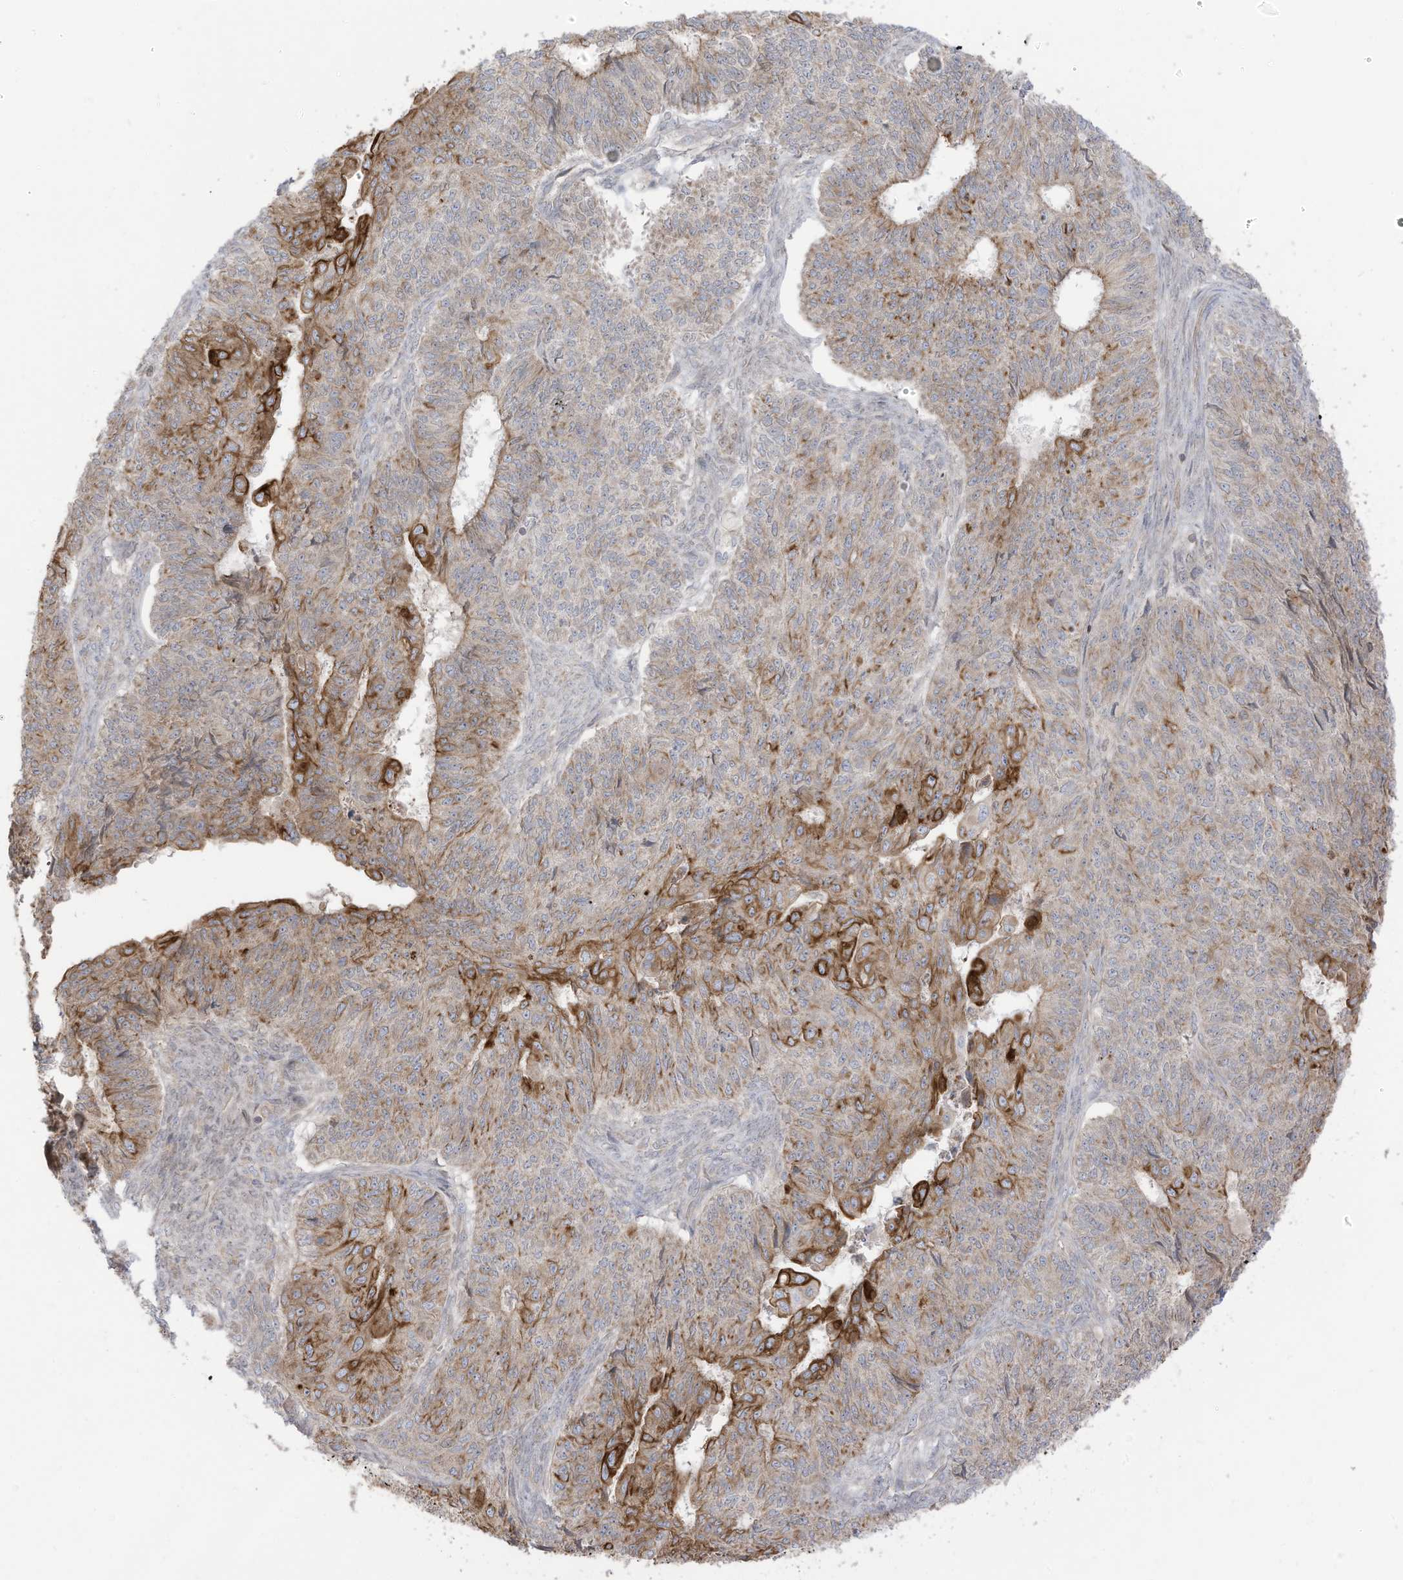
{"staining": {"intensity": "strong", "quantity": "<25%", "location": "cytoplasmic/membranous"}, "tissue": "endometrial cancer", "cell_type": "Tumor cells", "image_type": "cancer", "snomed": [{"axis": "morphology", "description": "Adenocarcinoma, NOS"}, {"axis": "topography", "description": "Endometrium"}], "caption": "An image of endometrial cancer (adenocarcinoma) stained for a protein displays strong cytoplasmic/membranous brown staining in tumor cells.", "gene": "CGAS", "patient": {"sex": "female", "age": 32}}